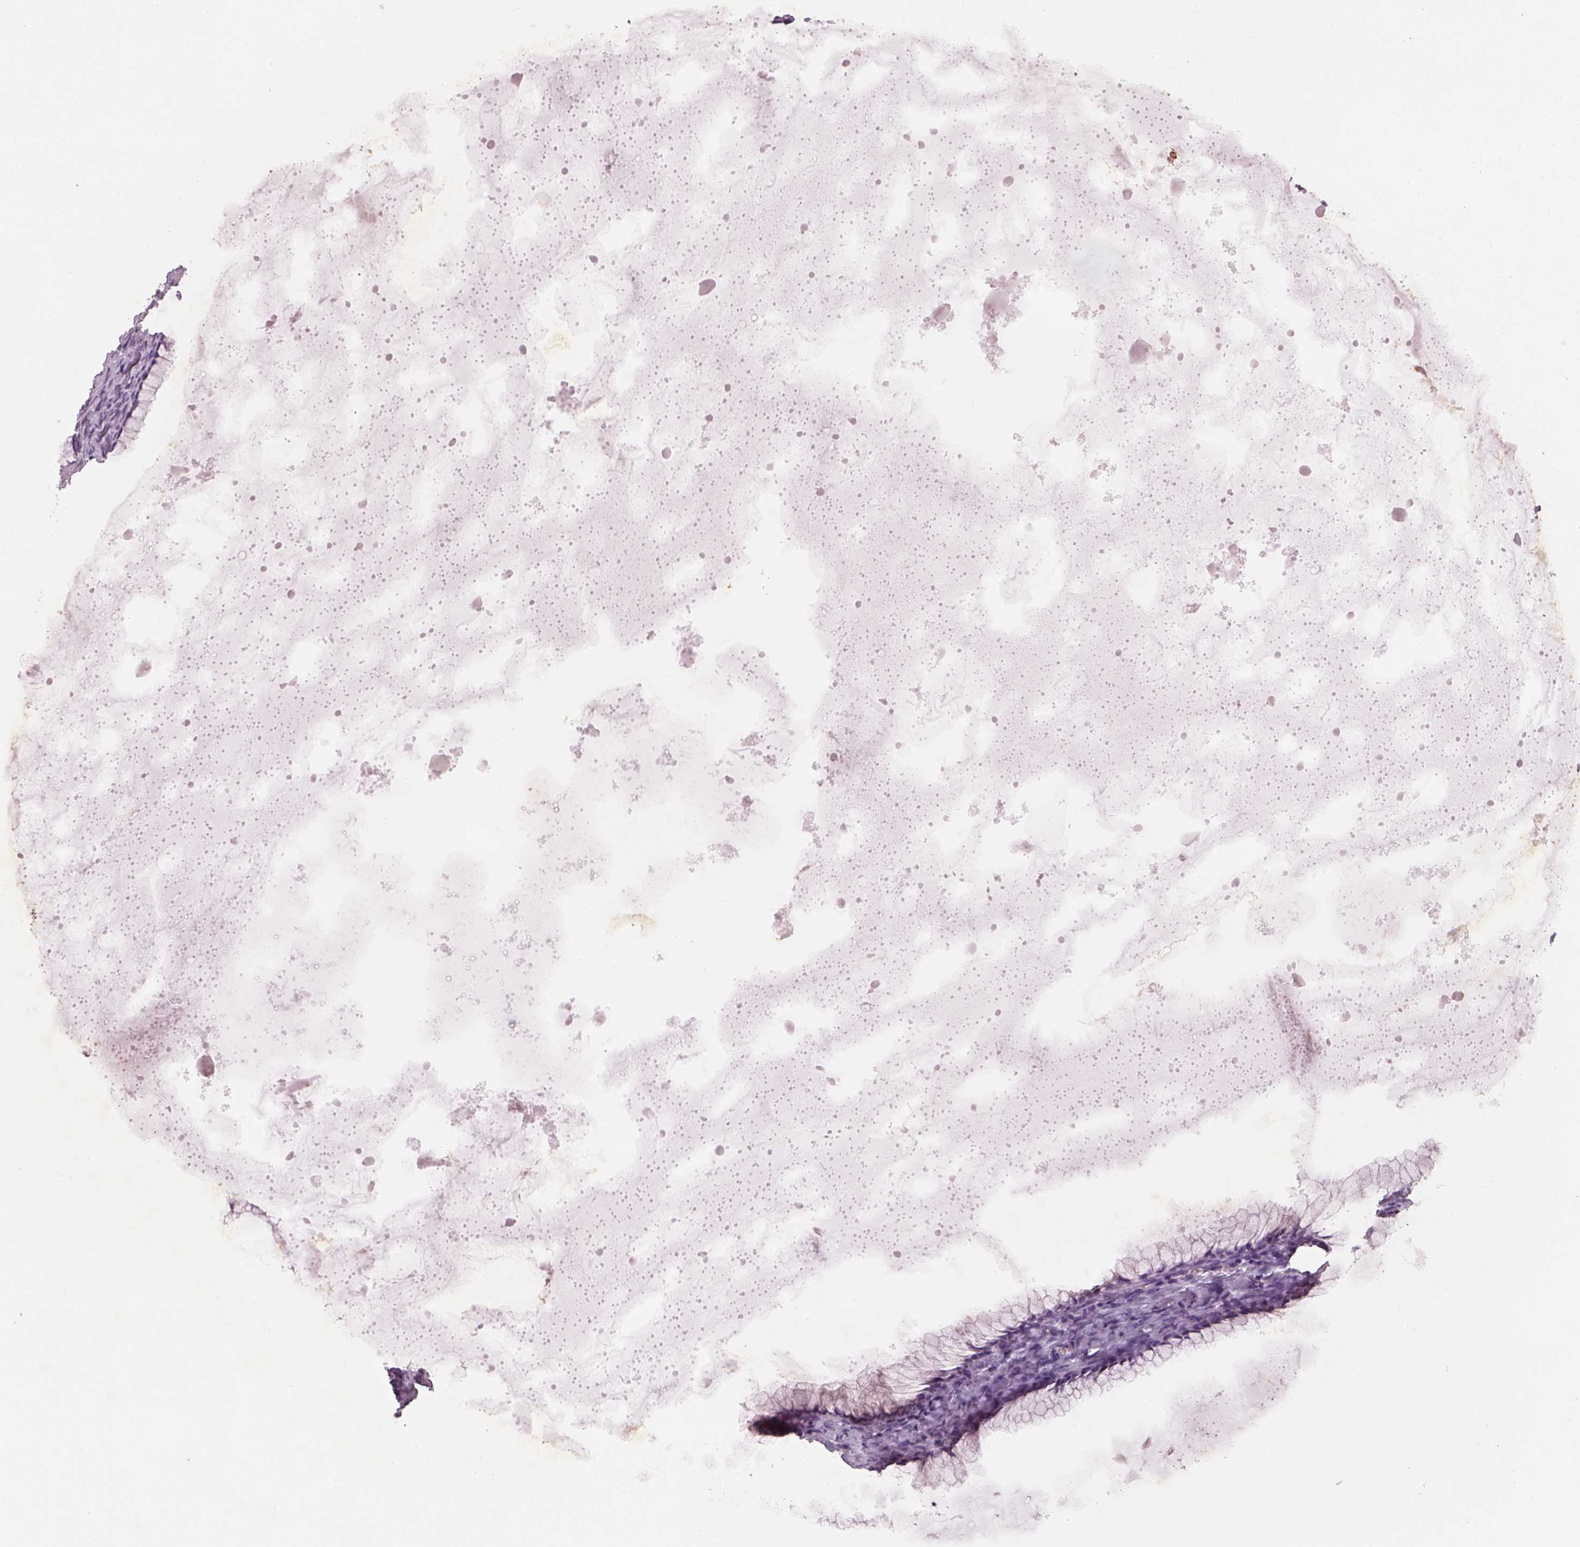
{"staining": {"intensity": "negative", "quantity": "none", "location": "none"}, "tissue": "ovarian cancer", "cell_type": "Tumor cells", "image_type": "cancer", "snomed": [{"axis": "morphology", "description": "Cystadenocarcinoma, mucinous, NOS"}, {"axis": "topography", "description": "Ovary"}], "caption": "Immunohistochemistry image of neoplastic tissue: ovarian mucinous cystadenocarcinoma stained with DAB (3,3'-diaminobenzidine) demonstrates no significant protein staining in tumor cells. (Brightfield microscopy of DAB (3,3'-diaminobenzidine) immunohistochemistry (IHC) at high magnification).", "gene": "GDNF", "patient": {"sex": "female", "age": 41}}